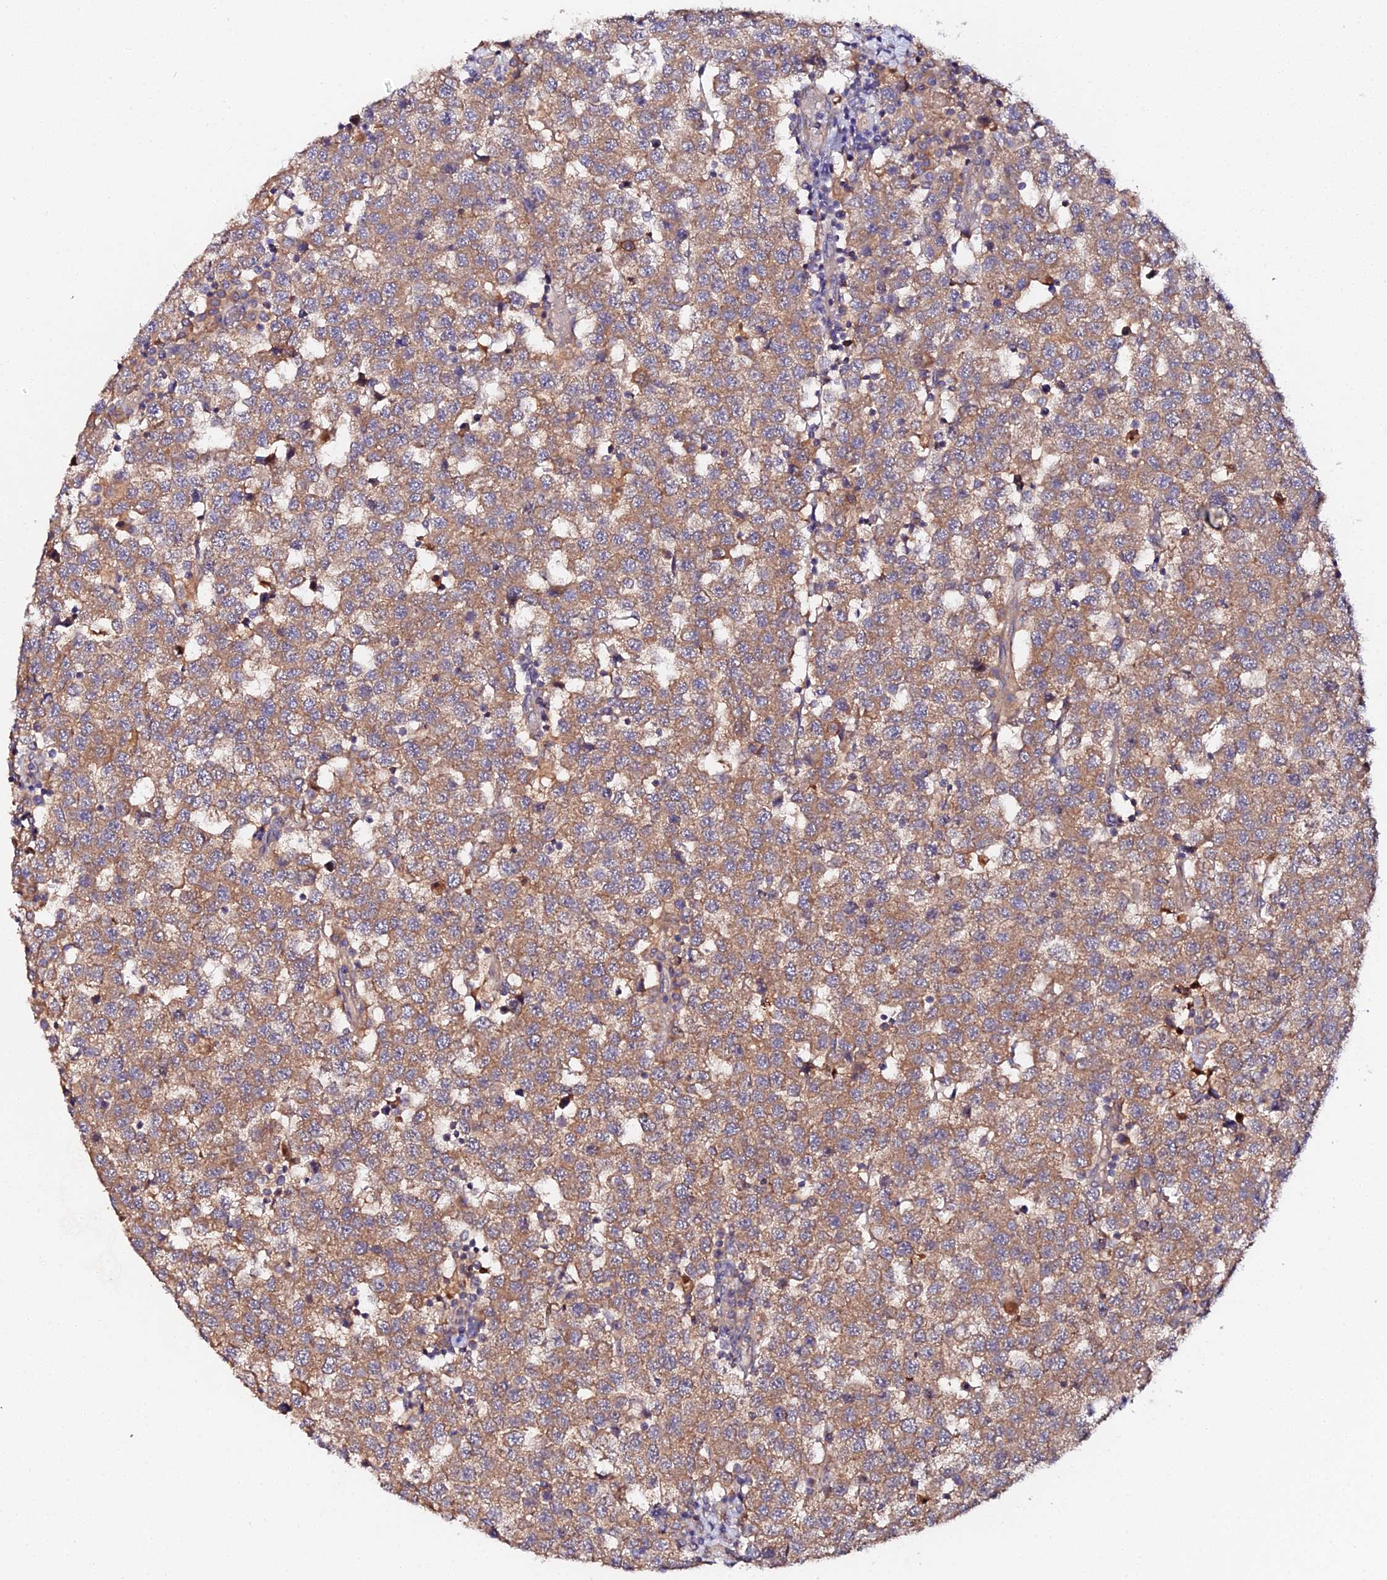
{"staining": {"intensity": "moderate", "quantity": ">75%", "location": "cytoplasmic/membranous"}, "tissue": "testis cancer", "cell_type": "Tumor cells", "image_type": "cancer", "snomed": [{"axis": "morphology", "description": "Seminoma, NOS"}, {"axis": "topography", "description": "Testis"}], "caption": "Testis seminoma was stained to show a protein in brown. There is medium levels of moderate cytoplasmic/membranous expression in about >75% of tumor cells.", "gene": "TRIM26", "patient": {"sex": "male", "age": 34}}